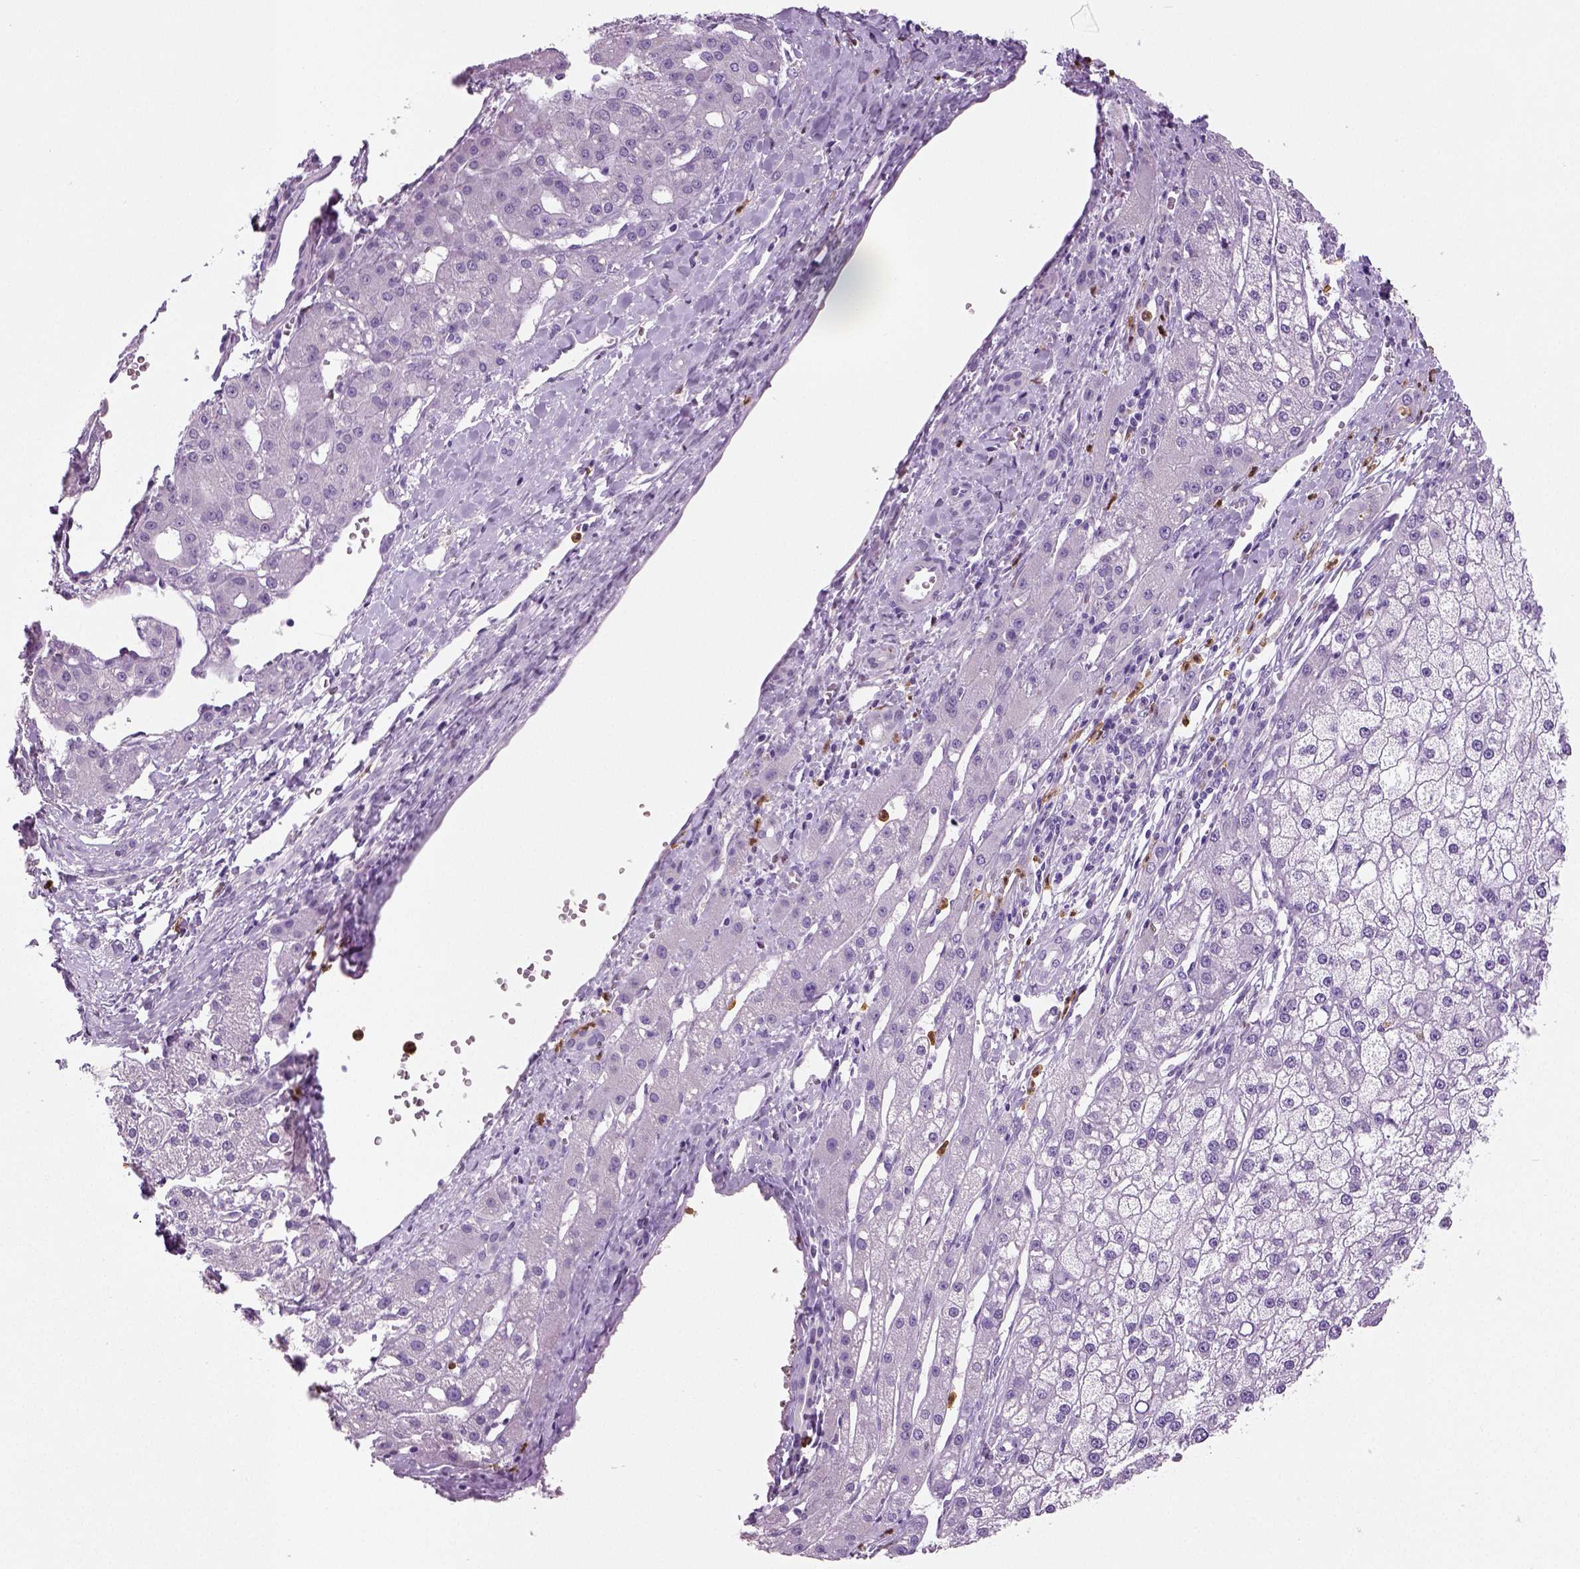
{"staining": {"intensity": "negative", "quantity": "none", "location": "none"}, "tissue": "liver cancer", "cell_type": "Tumor cells", "image_type": "cancer", "snomed": [{"axis": "morphology", "description": "Carcinoma, Hepatocellular, NOS"}, {"axis": "topography", "description": "Liver"}], "caption": "There is no significant expression in tumor cells of liver hepatocellular carcinoma.", "gene": "NECAB2", "patient": {"sex": "male", "age": 67}}